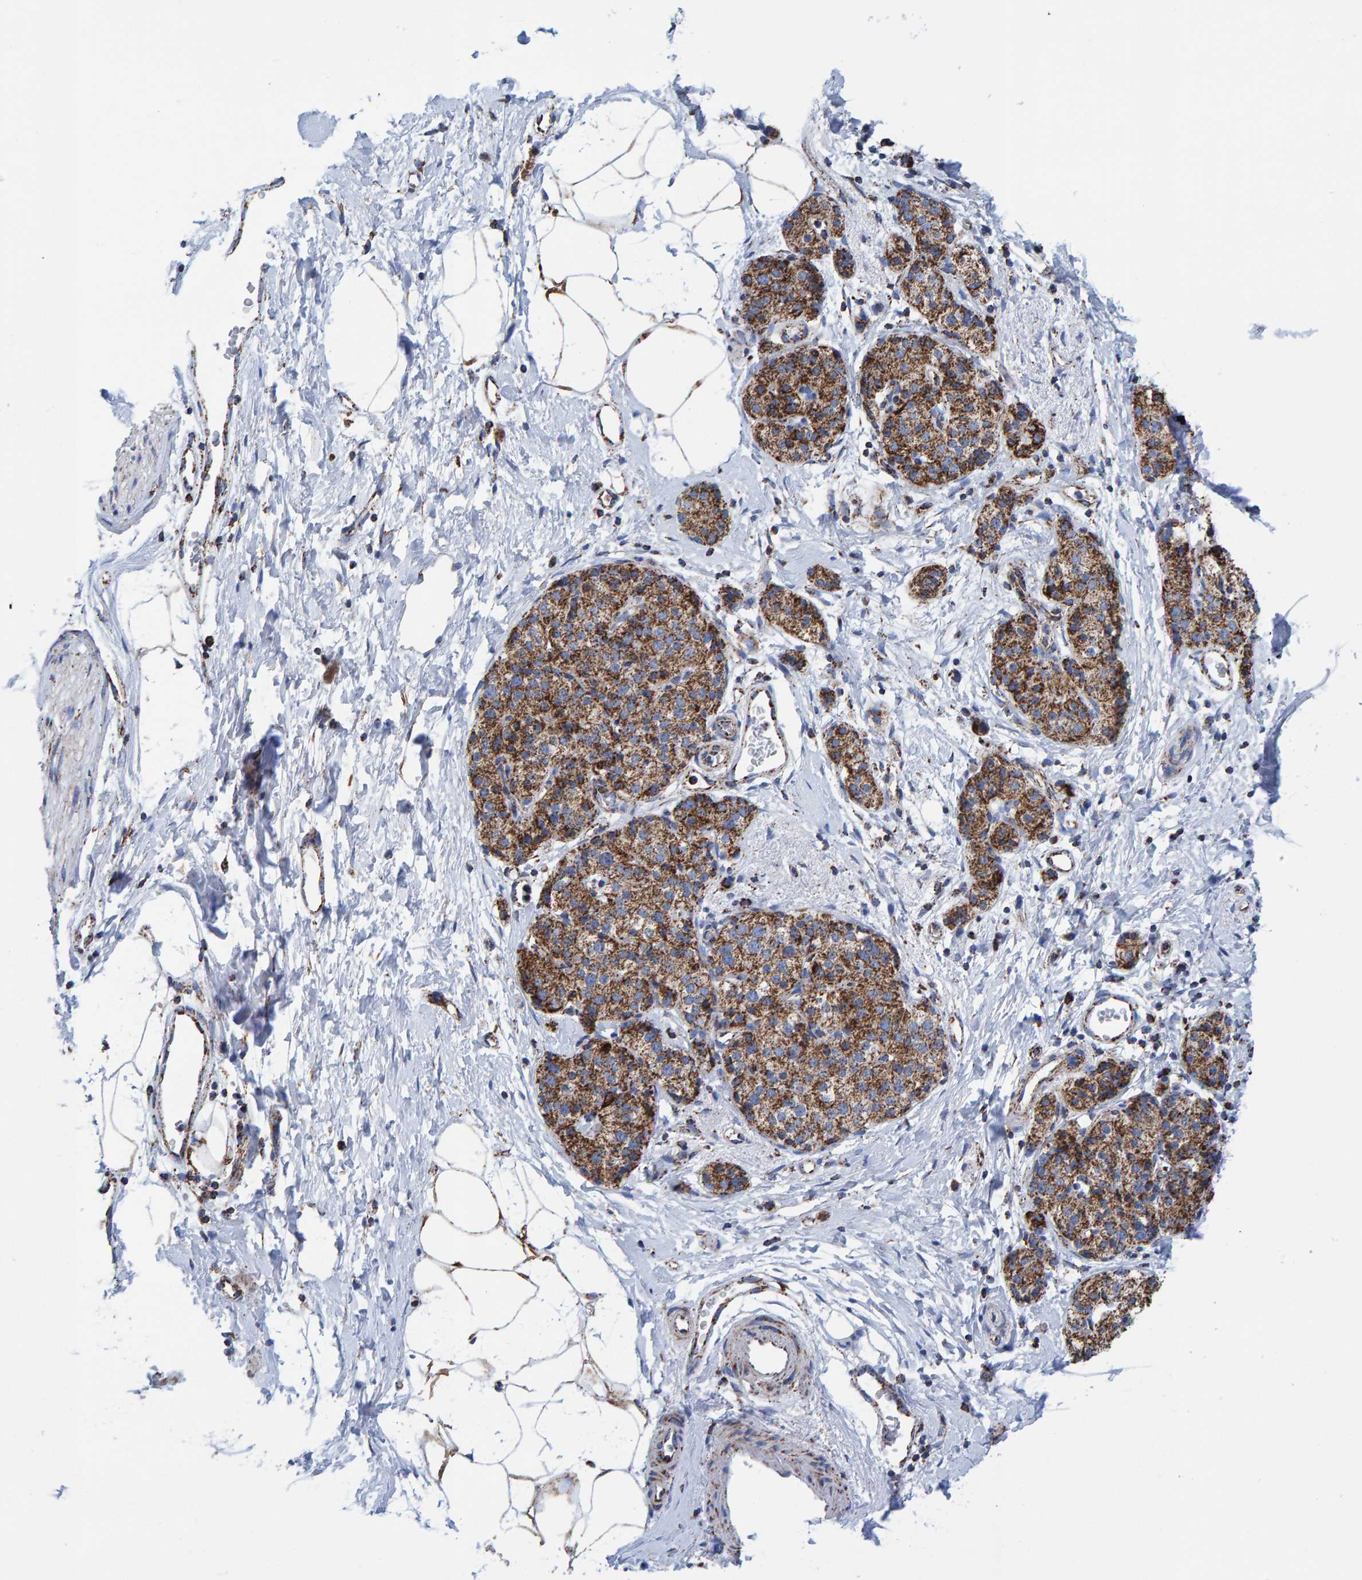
{"staining": {"intensity": "strong", "quantity": ">75%", "location": "cytoplasmic/membranous"}, "tissue": "pancreatic cancer", "cell_type": "Tumor cells", "image_type": "cancer", "snomed": [{"axis": "morphology", "description": "Adenocarcinoma, NOS"}, {"axis": "topography", "description": "Pancreas"}], "caption": "Immunohistochemical staining of pancreatic cancer (adenocarcinoma) displays high levels of strong cytoplasmic/membranous protein staining in approximately >75% of tumor cells. The staining was performed using DAB (3,3'-diaminobenzidine), with brown indicating positive protein expression. Nuclei are stained blue with hematoxylin.", "gene": "ENSG00000262660", "patient": {"sex": "male", "age": 50}}